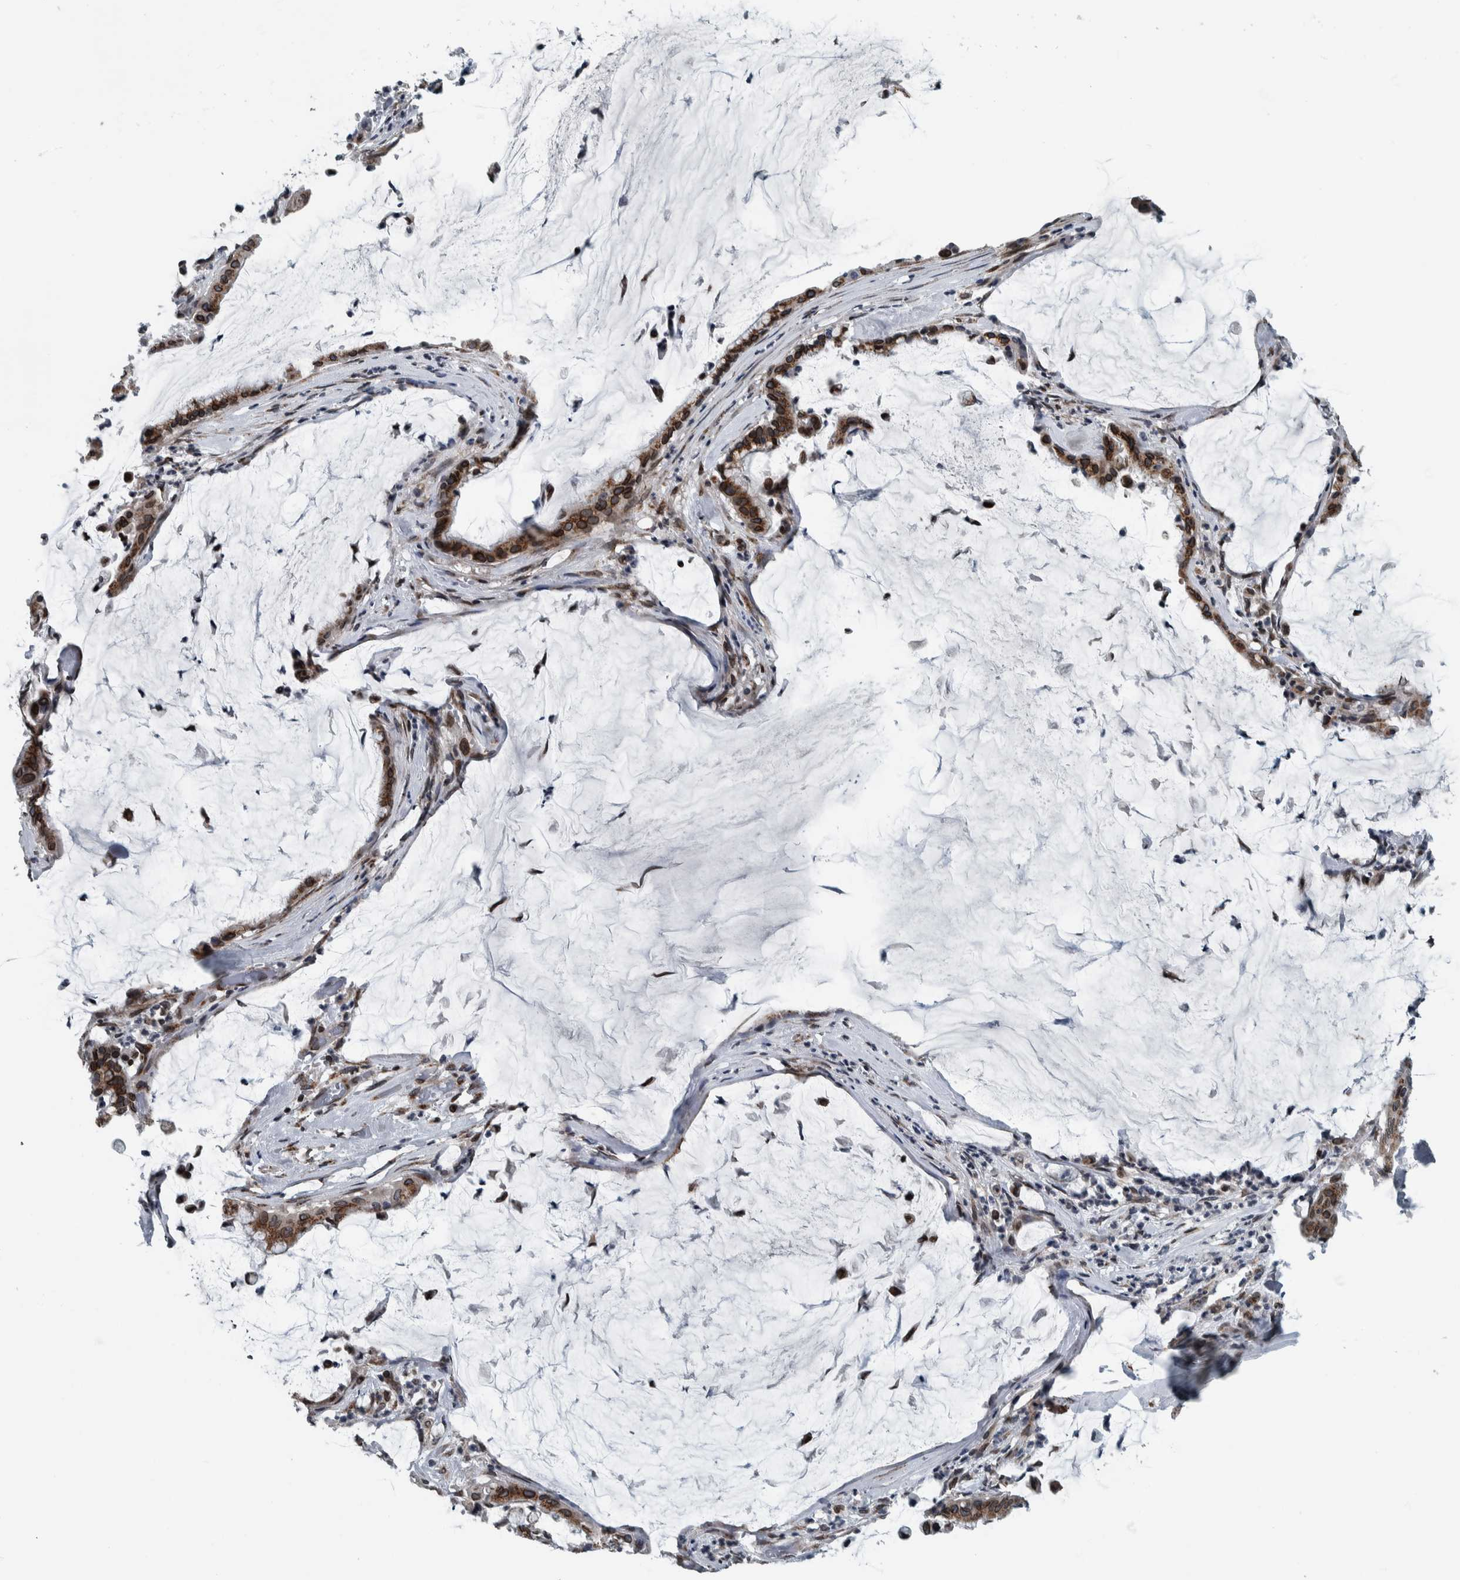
{"staining": {"intensity": "moderate", "quantity": ">75%", "location": "cytoplasmic/membranous,nuclear"}, "tissue": "pancreatic cancer", "cell_type": "Tumor cells", "image_type": "cancer", "snomed": [{"axis": "morphology", "description": "Adenocarcinoma, NOS"}, {"axis": "topography", "description": "Pancreas"}], "caption": "Adenocarcinoma (pancreatic) was stained to show a protein in brown. There is medium levels of moderate cytoplasmic/membranous and nuclear positivity in approximately >75% of tumor cells.", "gene": "FAM135B", "patient": {"sex": "male", "age": 41}}